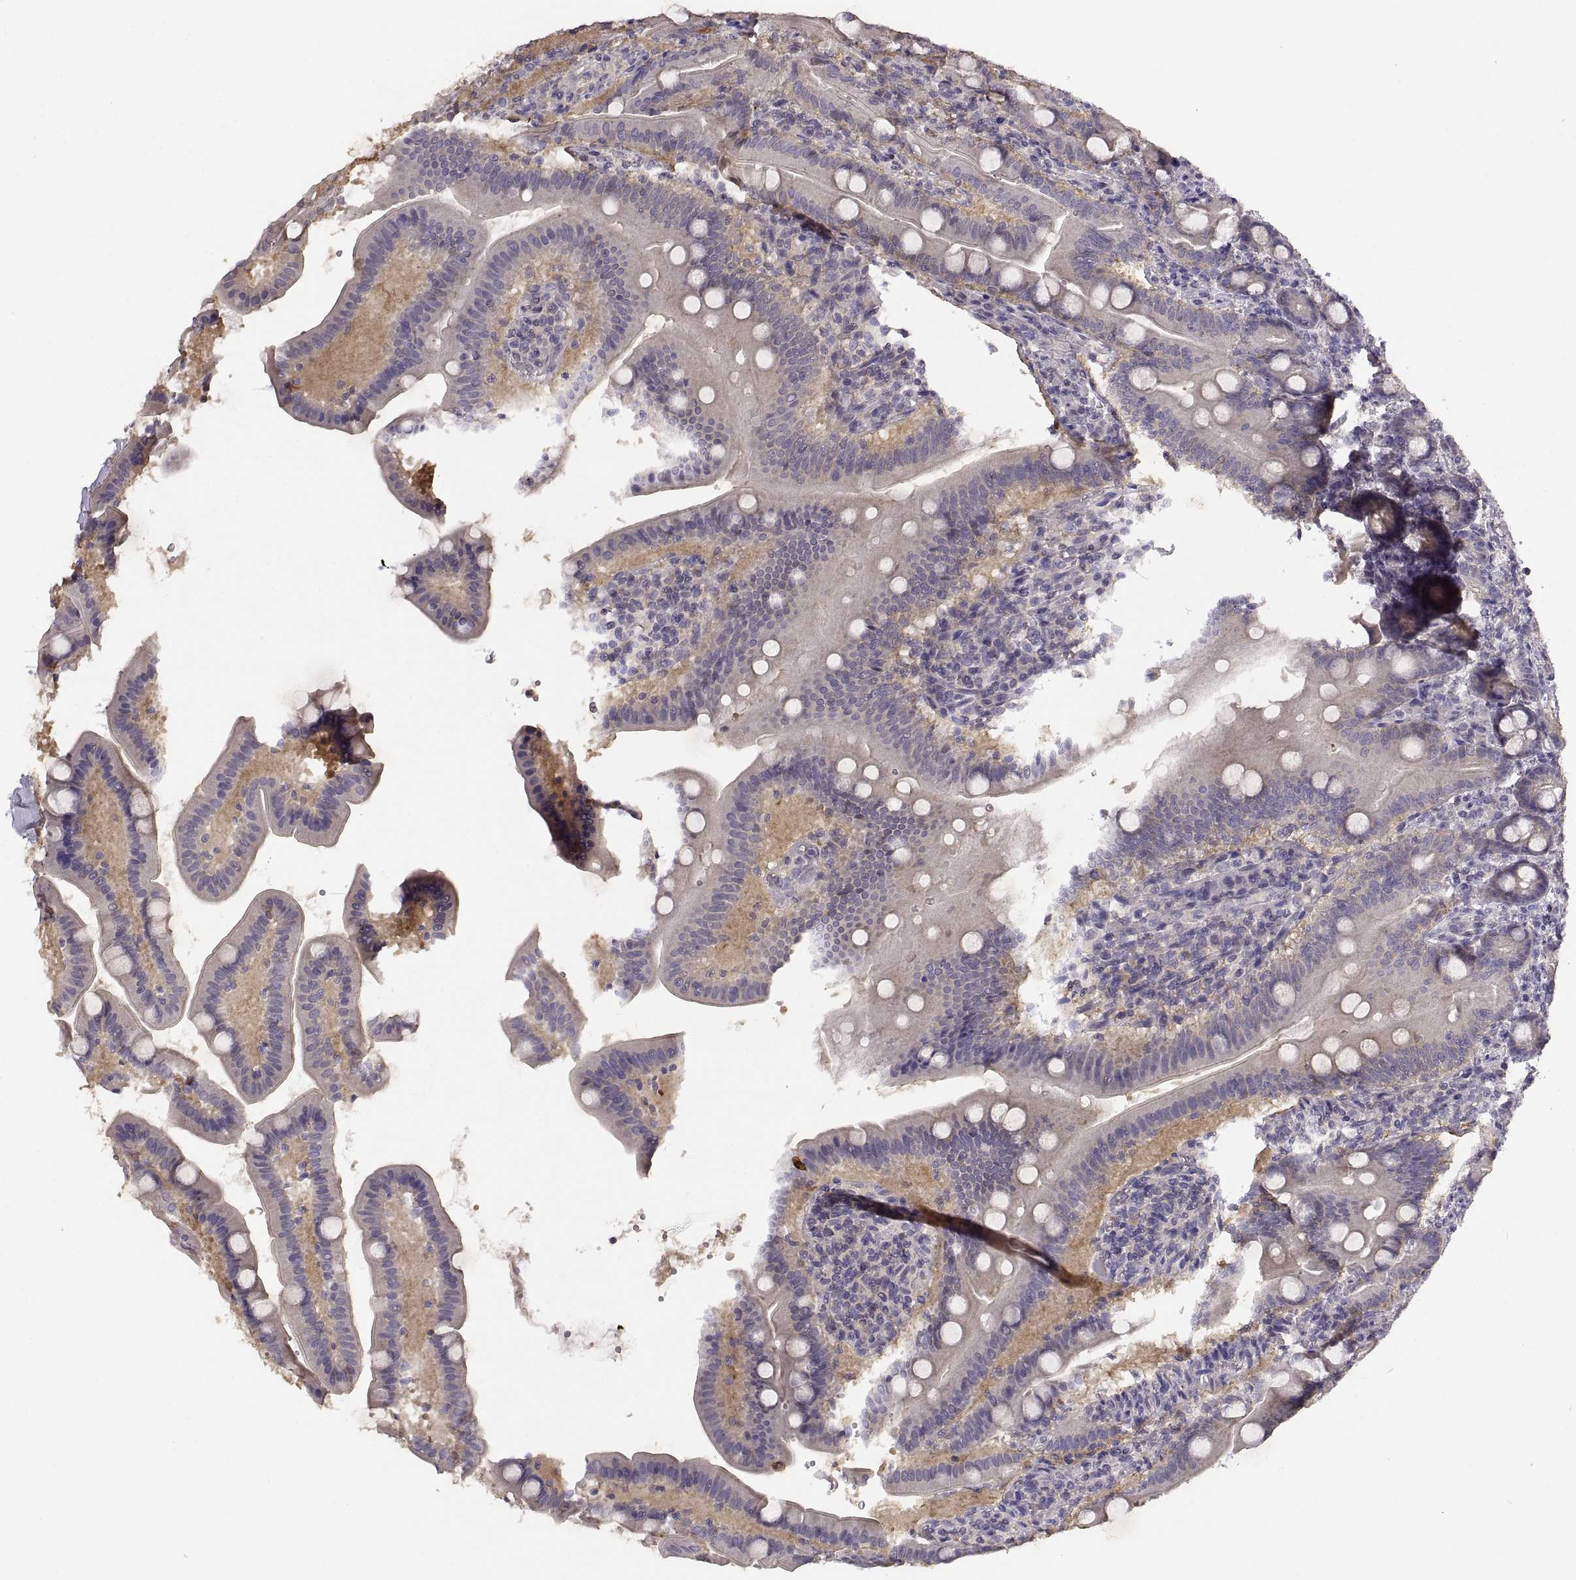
{"staining": {"intensity": "negative", "quantity": "none", "location": "none"}, "tissue": "small intestine", "cell_type": "Glandular cells", "image_type": "normal", "snomed": [{"axis": "morphology", "description": "Normal tissue, NOS"}, {"axis": "topography", "description": "Small intestine"}], "caption": "The immunohistochemistry (IHC) image has no significant positivity in glandular cells of small intestine. The staining was performed using DAB to visualize the protein expression in brown, while the nuclei were stained in blue with hematoxylin (Magnification: 20x).", "gene": "NMNAT2", "patient": {"sex": "male", "age": 66}}